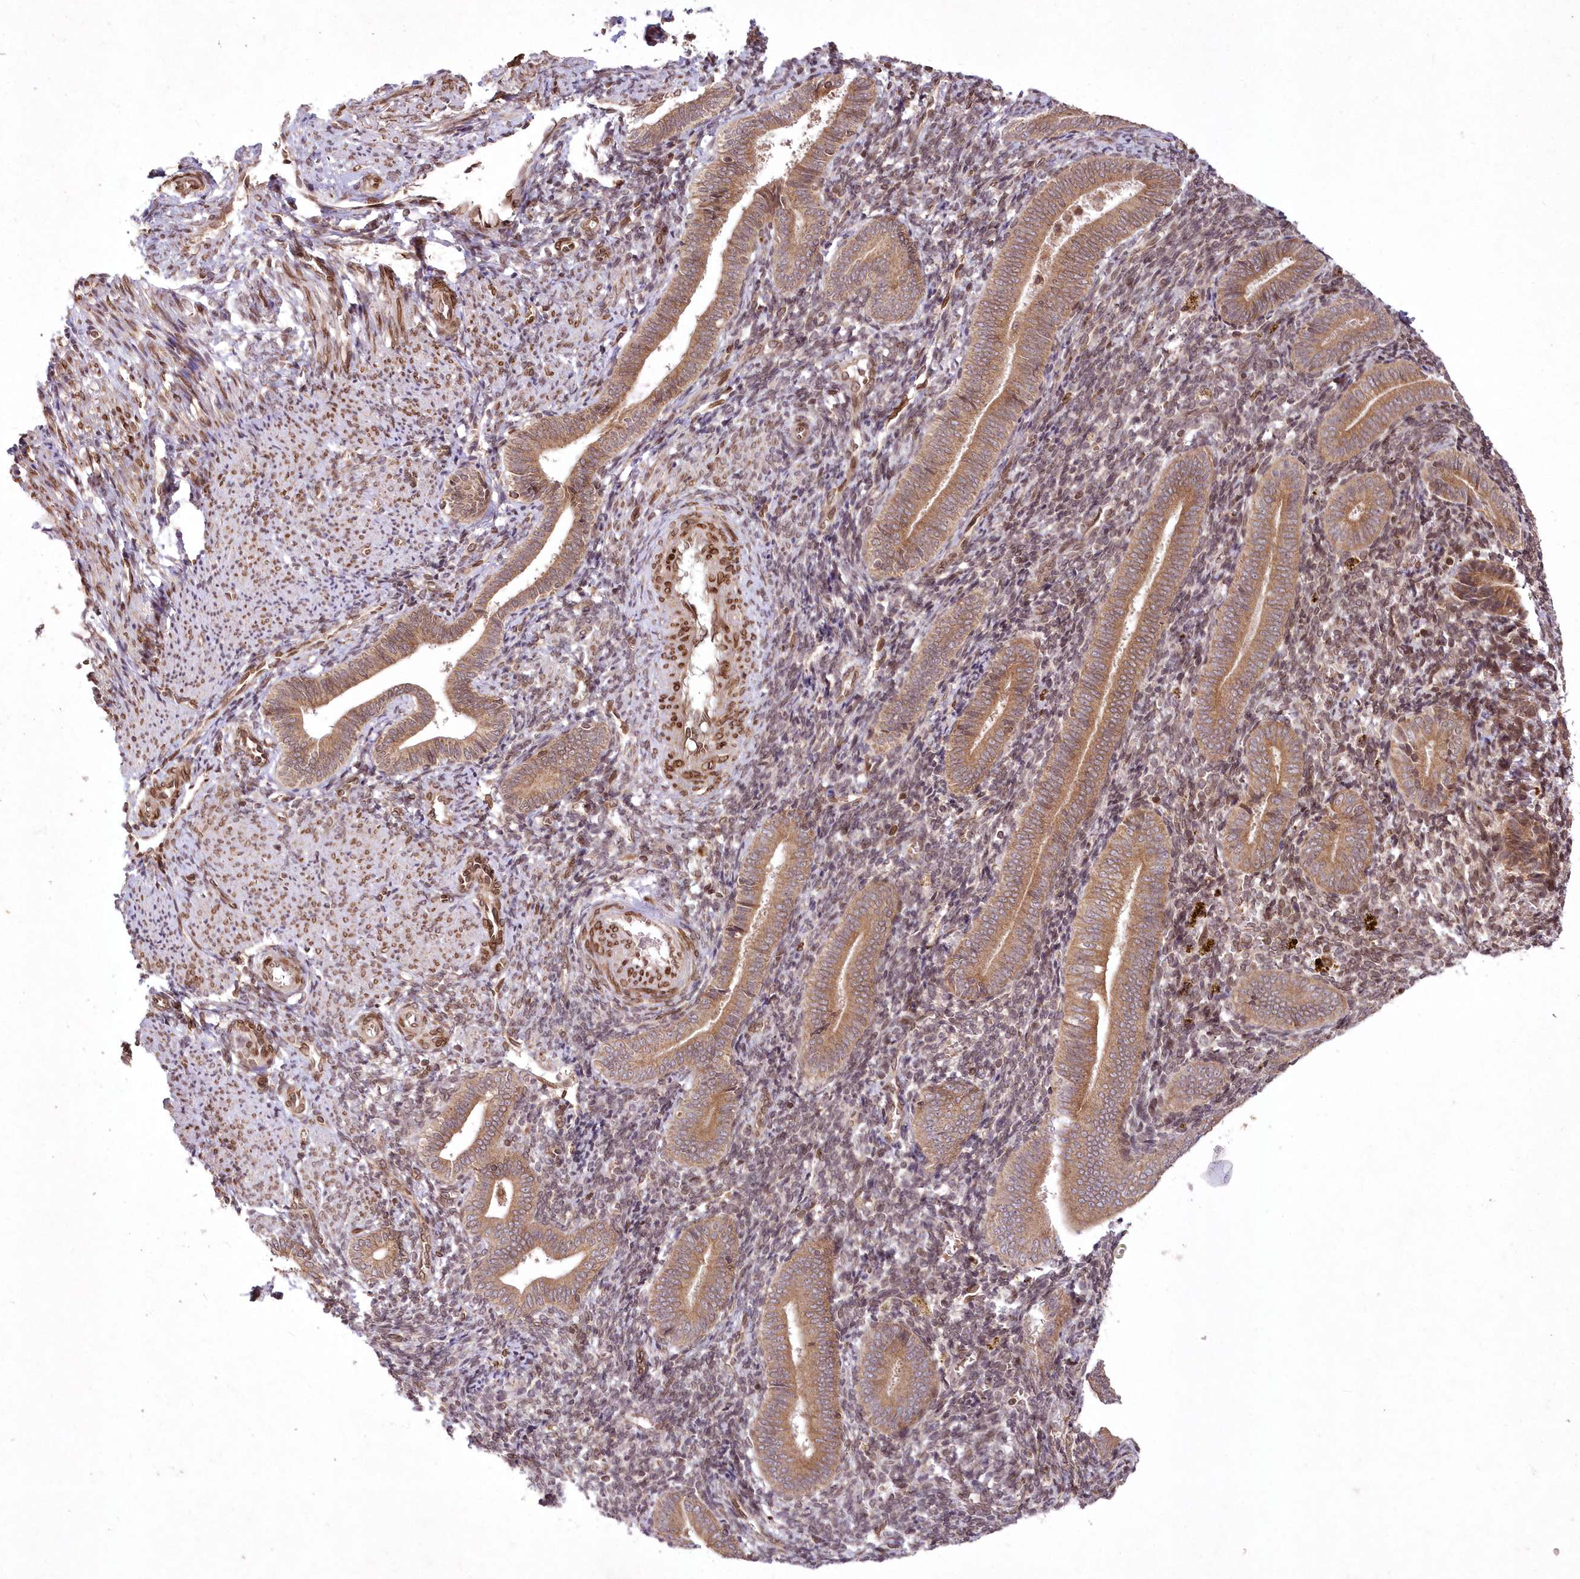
{"staining": {"intensity": "weak", "quantity": "25%-75%", "location": "cytoplasmic/membranous,nuclear"}, "tissue": "endometrium", "cell_type": "Cells in endometrial stroma", "image_type": "normal", "snomed": [{"axis": "morphology", "description": "Normal tissue, NOS"}, {"axis": "topography", "description": "Uterus"}, {"axis": "topography", "description": "Endometrium"}], "caption": "Protein staining of unremarkable endometrium shows weak cytoplasmic/membranous,nuclear expression in about 25%-75% of cells in endometrial stroma. (DAB (3,3'-diaminobenzidine) IHC, brown staining for protein, blue staining for nuclei).", "gene": "DNAJC27", "patient": {"sex": "female", "age": 33}}